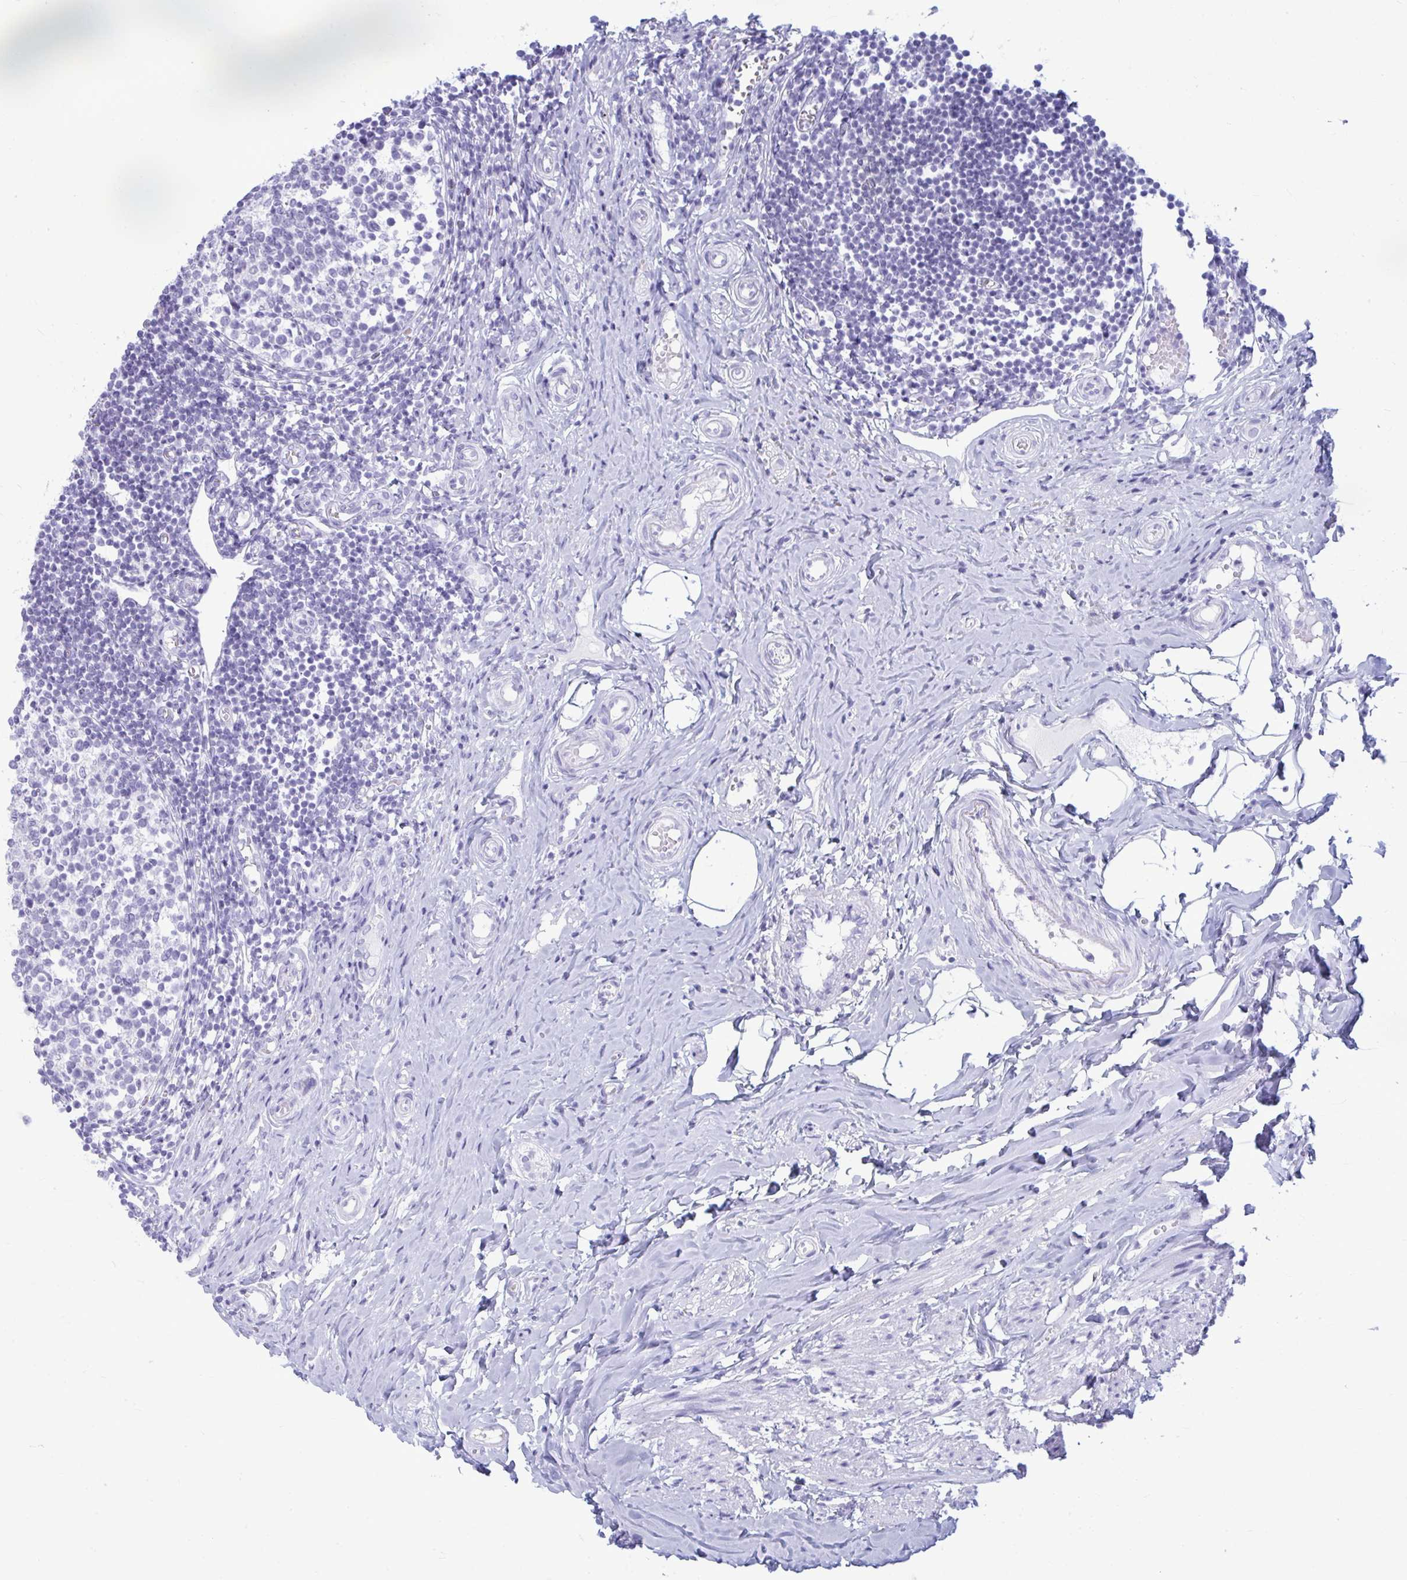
{"staining": {"intensity": "negative", "quantity": "none", "location": "none"}, "tissue": "appendix", "cell_type": "Glandular cells", "image_type": "normal", "snomed": [{"axis": "morphology", "description": "Normal tissue, NOS"}, {"axis": "topography", "description": "Appendix"}], "caption": "IHC of normal human appendix displays no expression in glandular cells.", "gene": "ANKRD60", "patient": {"sex": "female", "age": 17}}